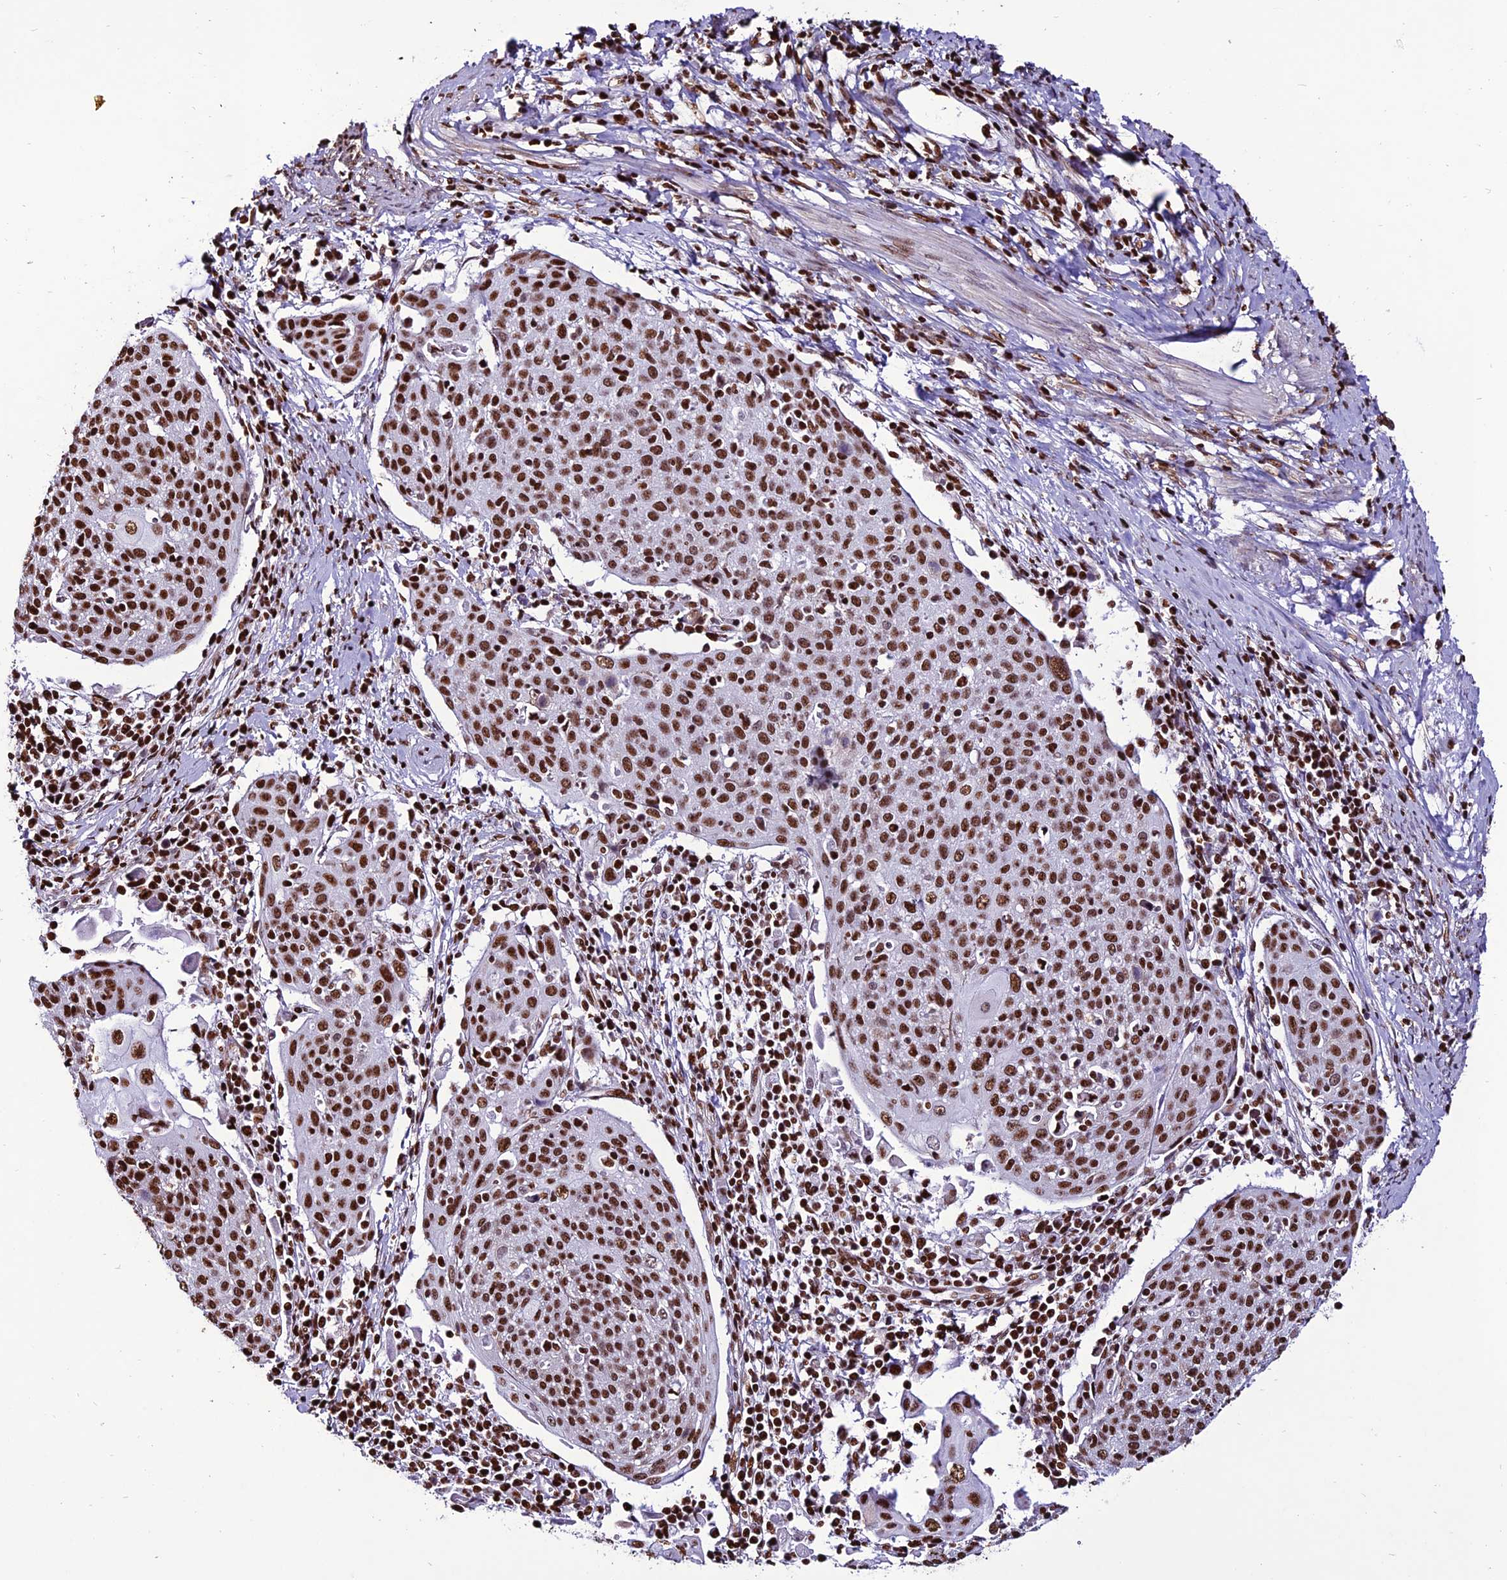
{"staining": {"intensity": "strong", "quantity": ">75%", "location": "nuclear"}, "tissue": "cervical cancer", "cell_type": "Tumor cells", "image_type": "cancer", "snomed": [{"axis": "morphology", "description": "Squamous cell carcinoma, NOS"}, {"axis": "topography", "description": "Cervix"}], "caption": "The image shows staining of cervical cancer, revealing strong nuclear protein expression (brown color) within tumor cells. (DAB (3,3'-diaminobenzidine) IHC with brightfield microscopy, high magnification).", "gene": "INO80E", "patient": {"sex": "female", "age": 67}}